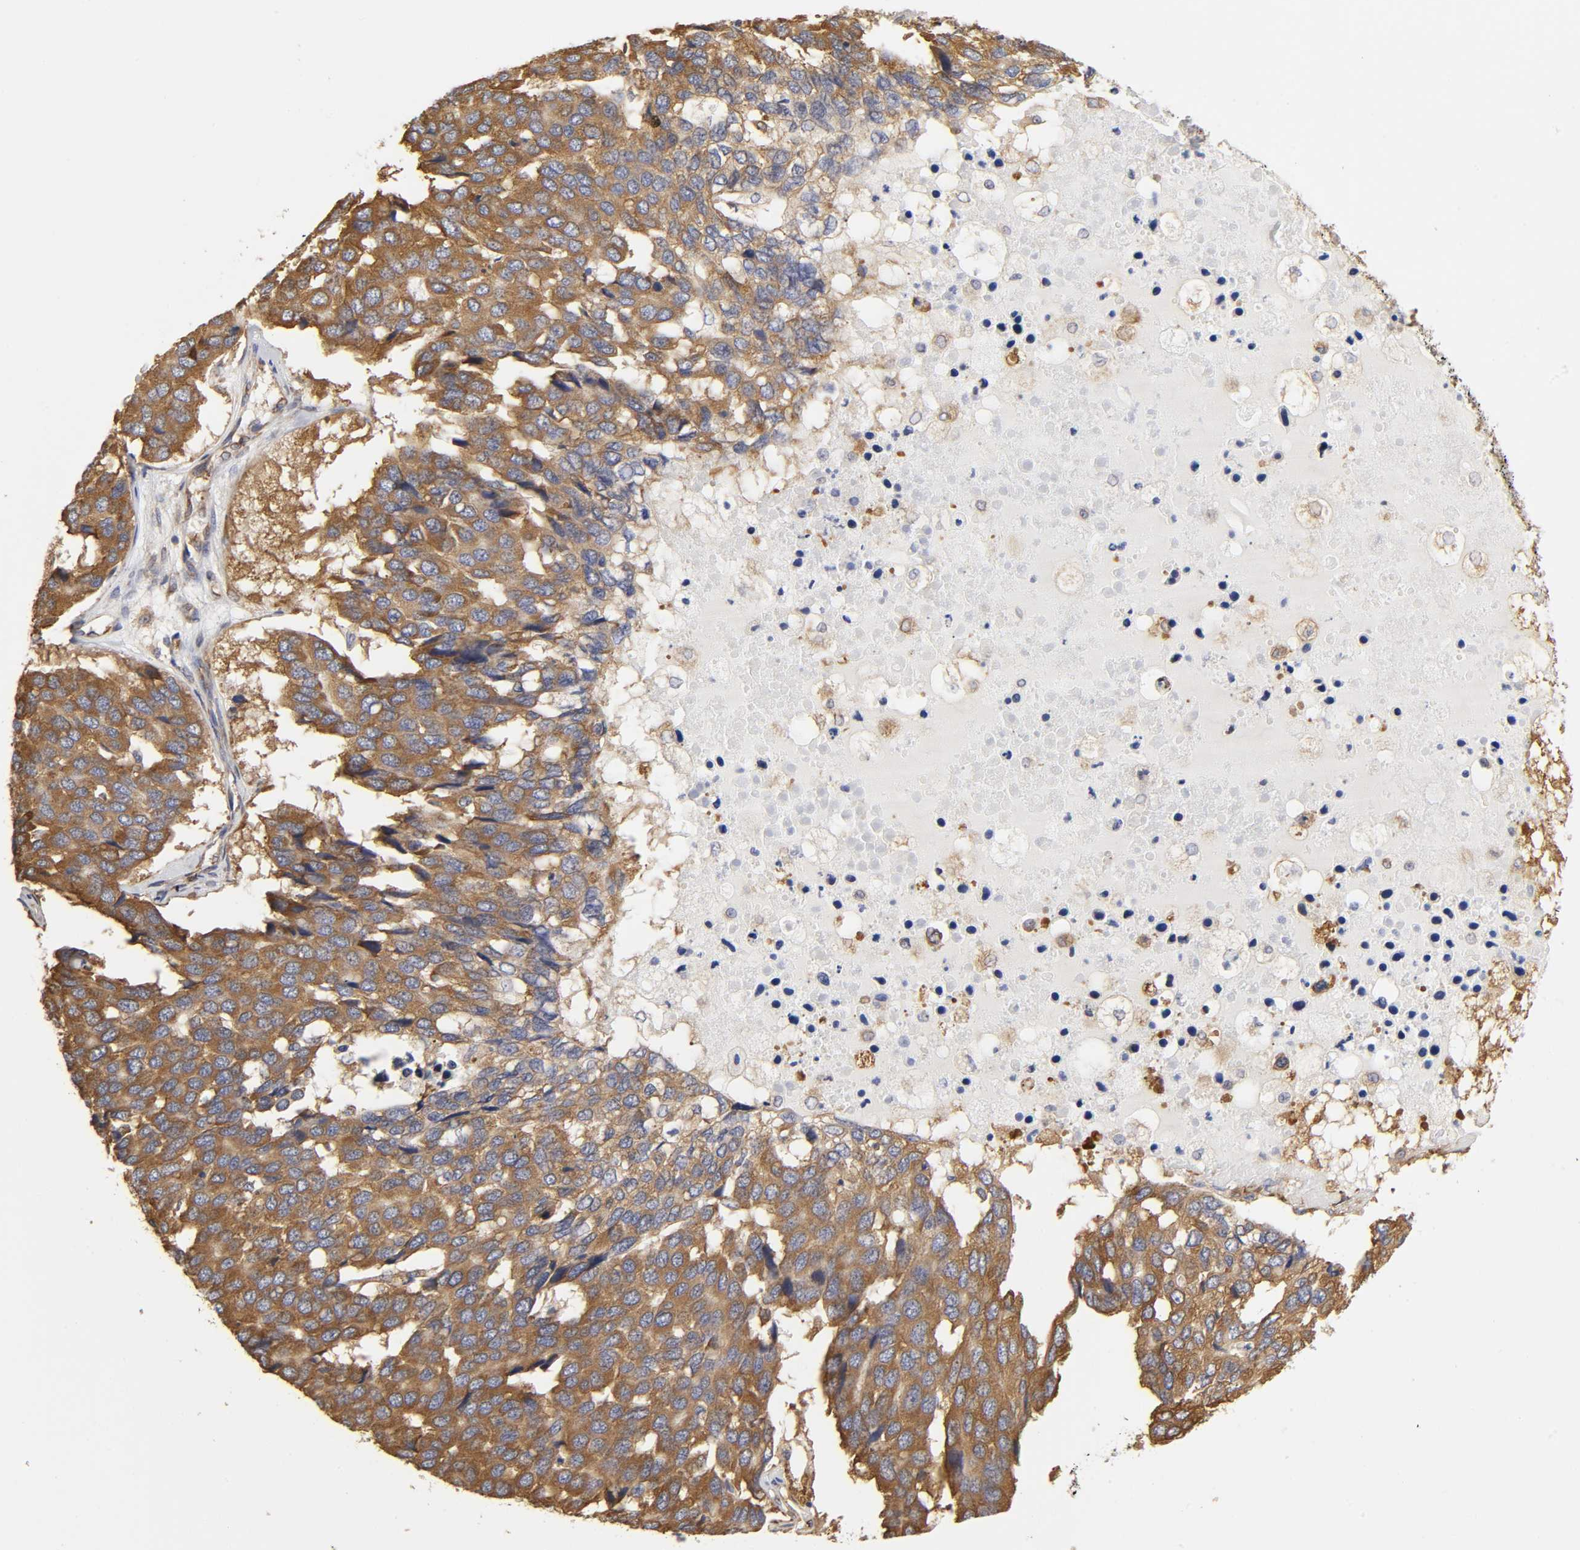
{"staining": {"intensity": "strong", "quantity": ">75%", "location": "cytoplasmic/membranous"}, "tissue": "pancreatic cancer", "cell_type": "Tumor cells", "image_type": "cancer", "snomed": [{"axis": "morphology", "description": "Adenocarcinoma, NOS"}, {"axis": "topography", "description": "Pancreas"}], "caption": "Immunohistochemical staining of human pancreatic adenocarcinoma displays high levels of strong cytoplasmic/membranous staining in approximately >75% of tumor cells. Nuclei are stained in blue.", "gene": "RPL14", "patient": {"sex": "male", "age": 50}}